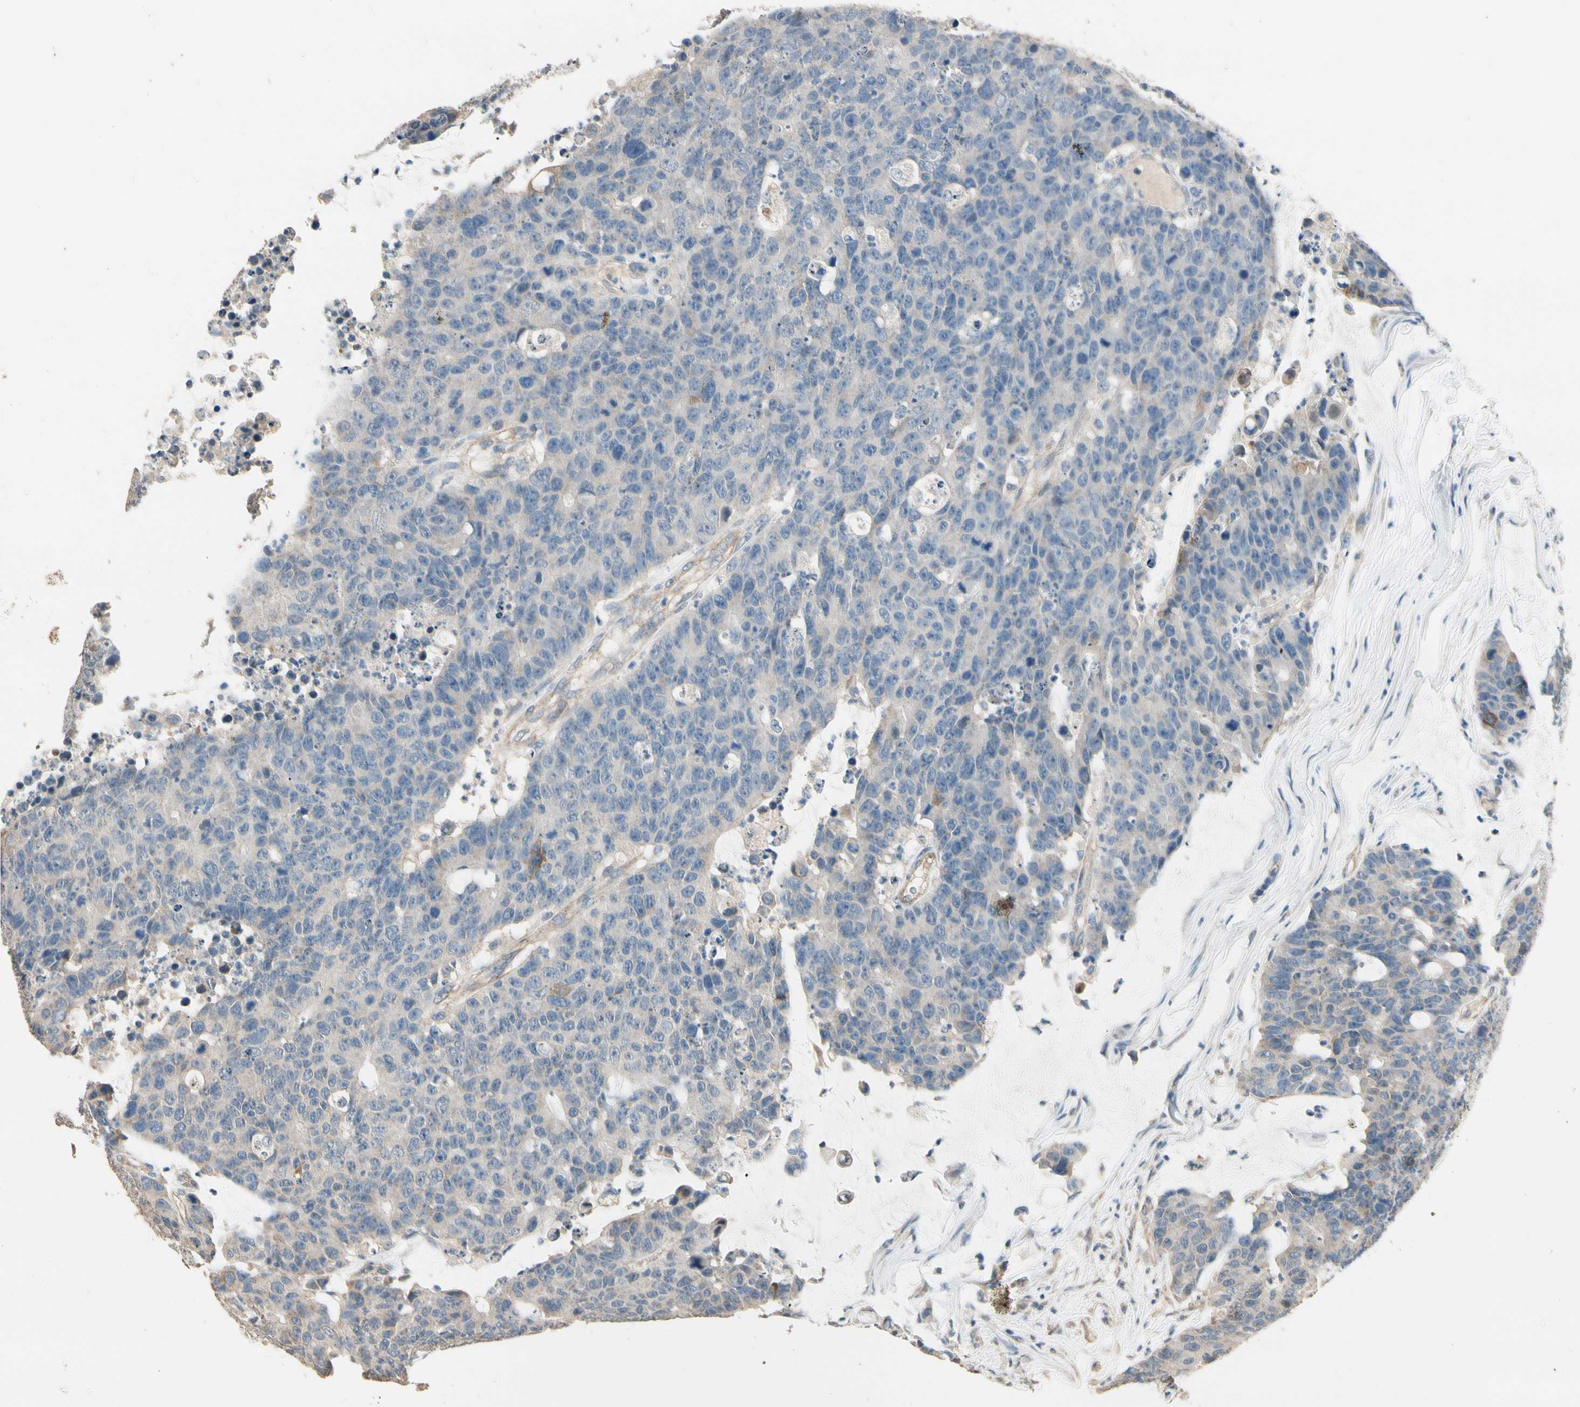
{"staining": {"intensity": "weak", "quantity": "<25%", "location": "cytoplasmic/membranous"}, "tissue": "colorectal cancer", "cell_type": "Tumor cells", "image_type": "cancer", "snomed": [{"axis": "morphology", "description": "Adenocarcinoma, NOS"}, {"axis": "topography", "description": "Colon"}], "caption": "DAB (3,3'-diaminobenzidine) immunohistochemical staining of colorectal adenocarcinoma exhibits no significant positivity in tumor cells. (DAB (3,3'-diaminobenzidine) IHC, high magnification).", "gene": "CDH6", "patient": {"sex": "female", "age": 86}}